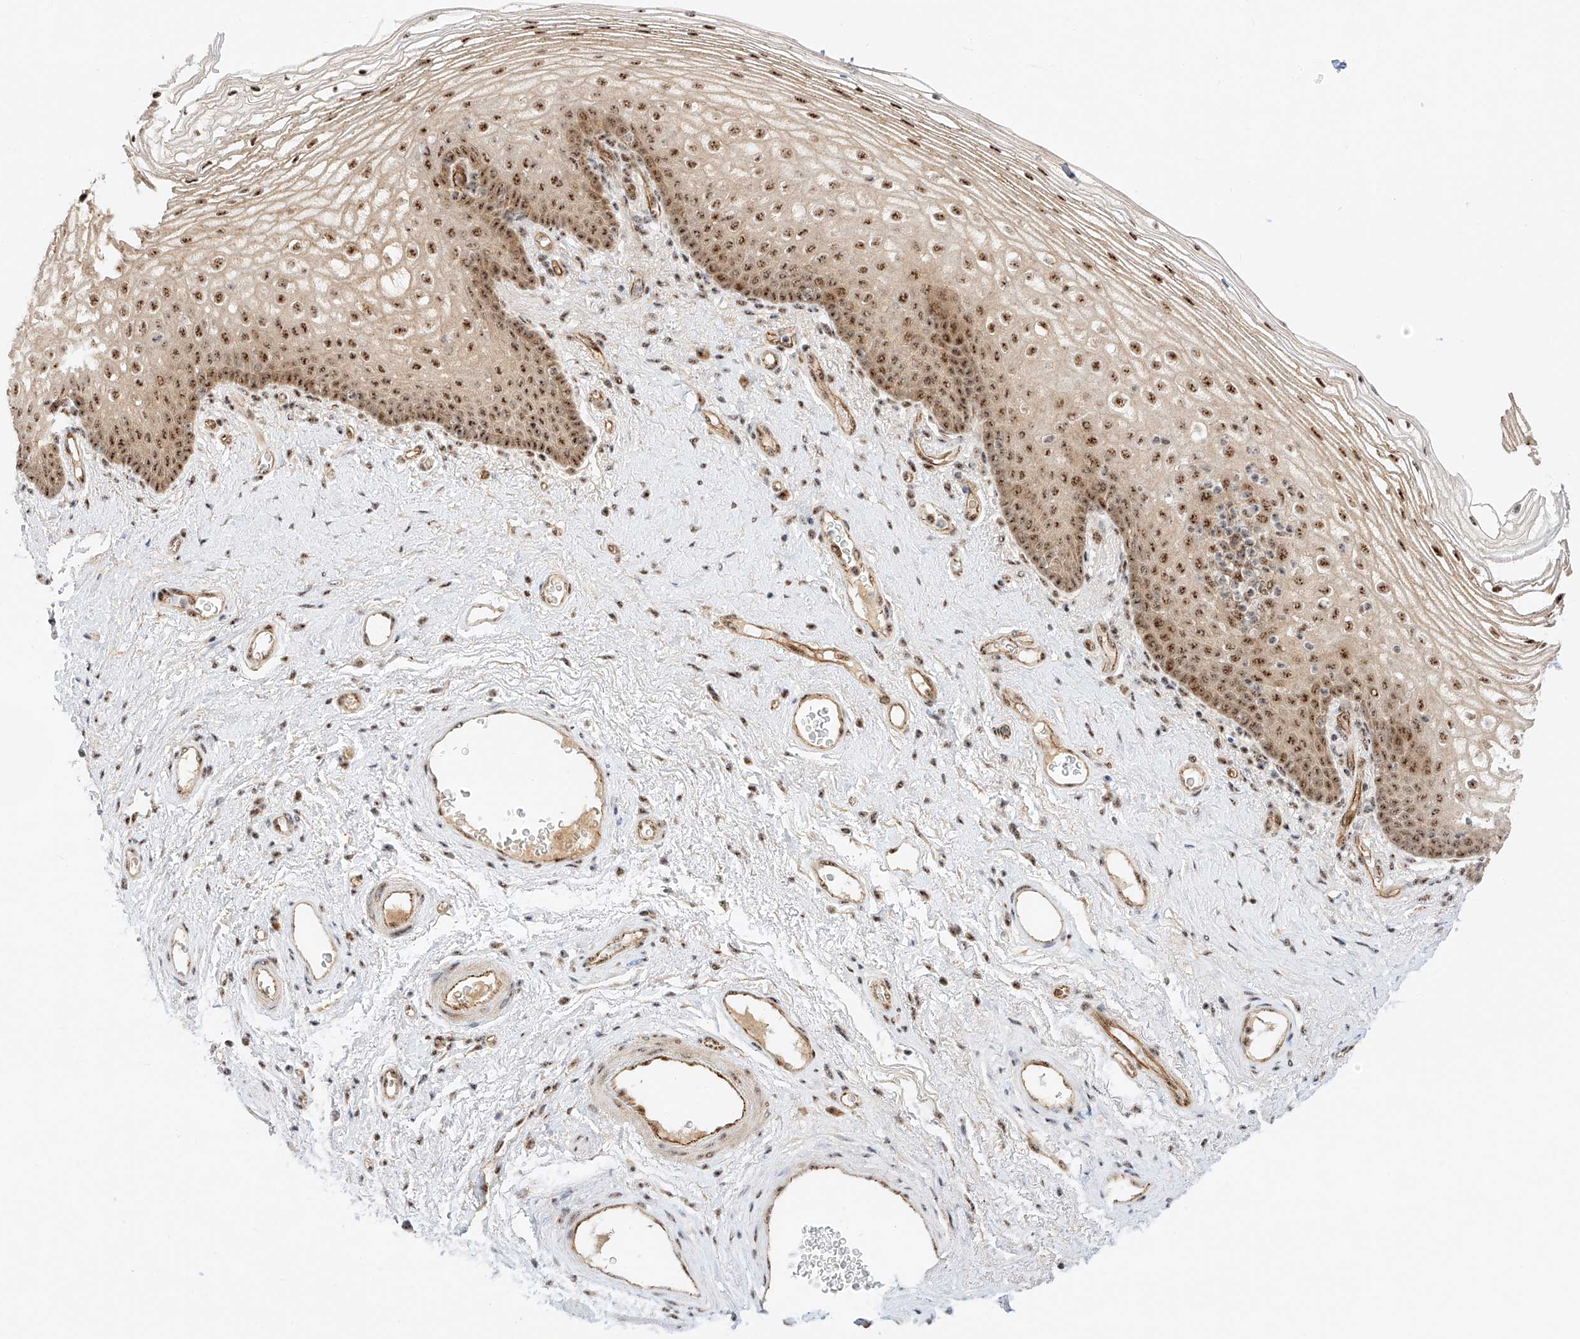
{"staining": {"intensity": "moderate", "quantity": ">75%", "location": "nuclear"}, "tissue": "vagina", "cell_type": "Squamous epithelial cells", "image_type": "normal", "snomed": [{"axis": "morphology", "description": "Normal tissue, NOS"}, {"axis": "topography", "description": "Vagina"}], "caption": "Brown immunohistochemical staining in normal vagina displays moderate nuclear expression in about >75% of squamous epithelial cells.", "gene": "ATXN7L2", "patient": {"sex": "female", "age": 60}}